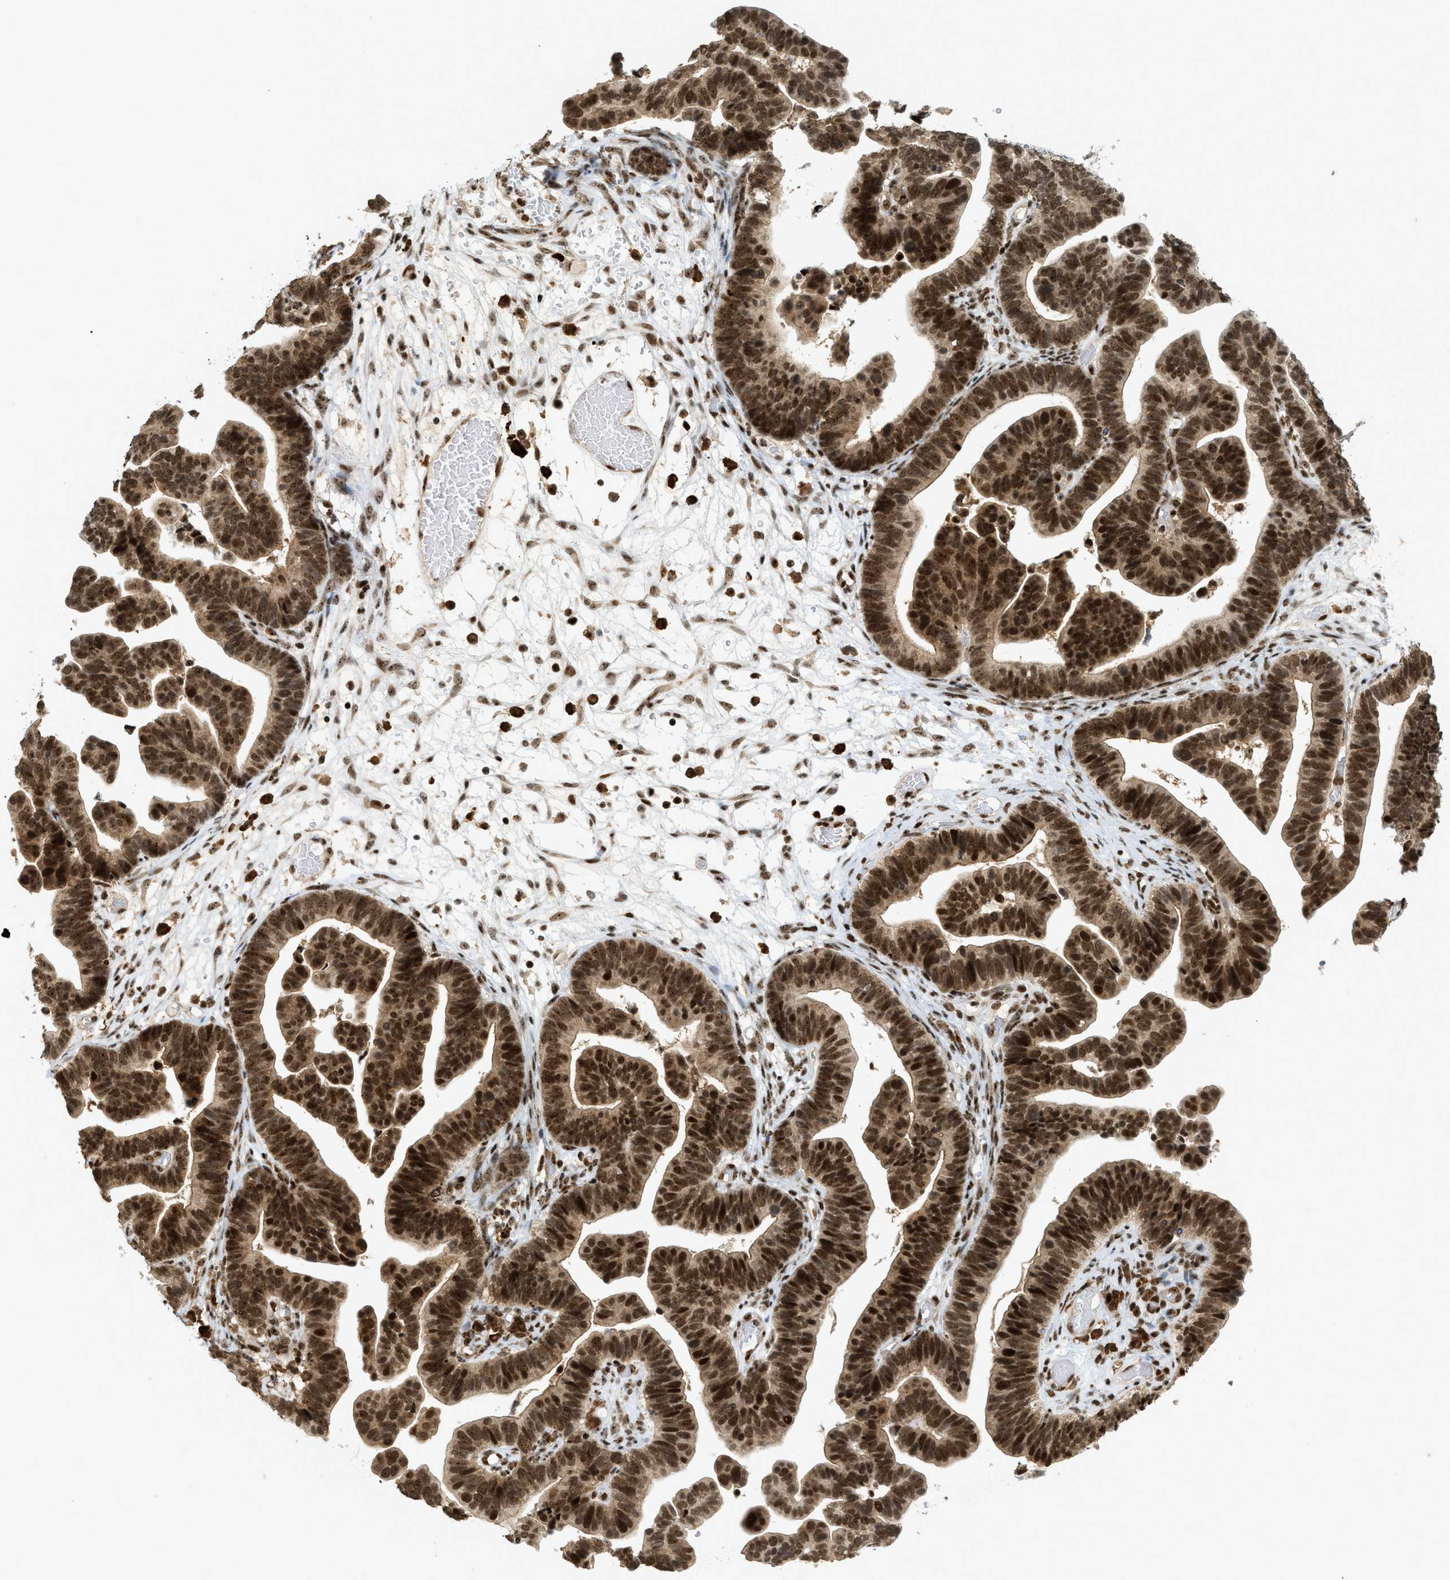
{"staining": {"intensity": "strong", "quantity": ">75%", "location": "nuclear"}, "tissue": "ovarian cancer", "cell_type": "Tumor cells", "image_type": "cancer", "snomed": [{"axis": "morphology", "description": "Cystadenocarcinoma, serous, NOS"}, {"axis": "topography", "description": "Ovary"}], "caption": "Human serous cystadenocarcinoma (ovarian) stained with a protein marker demonstrates strong staining in tumor cells.", "gene": "ZNF22", "patient": {"sex": "female", "age": 56}}